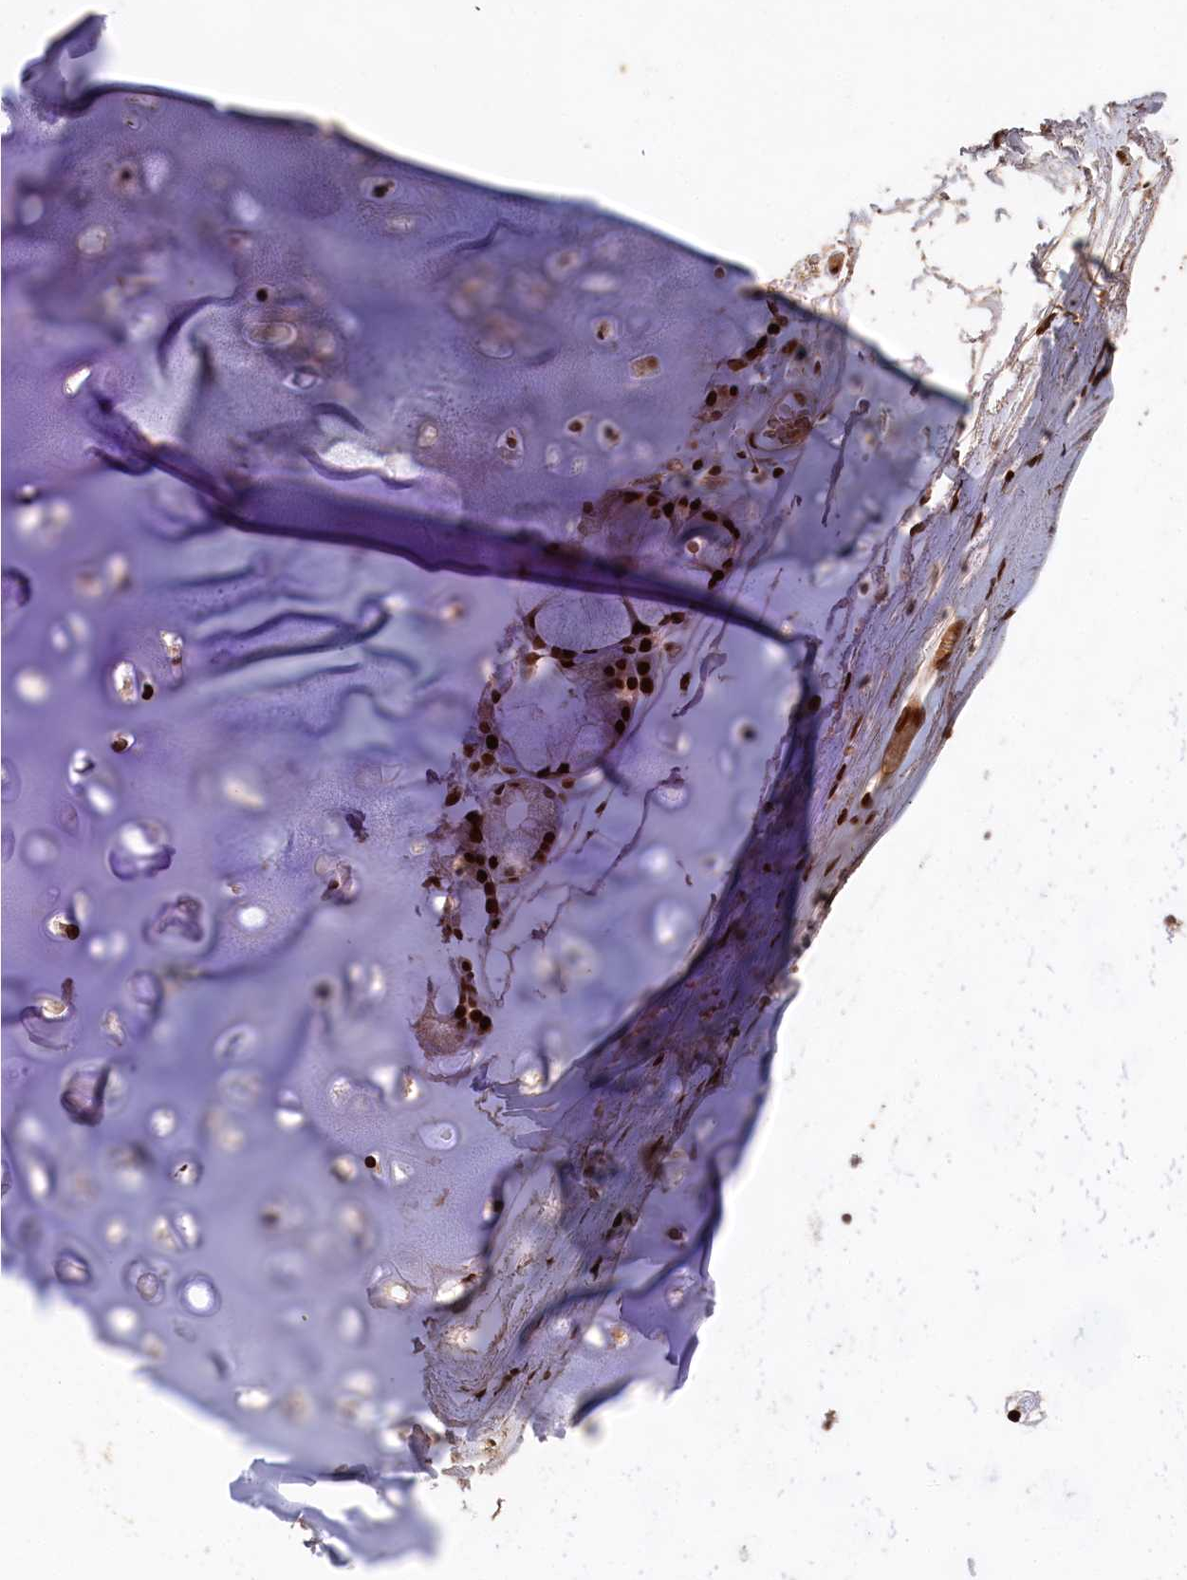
{"staining": {"intensity": "strong", "quantity": ">75%", "location": "nuclear"}, "tissue": "adipose tissue", "cell_type": "Adipocytes", "image_type": "normal", "snomed": [{"axis": "morphology", "description": "Normal tissue, NOS"}, {"axis": "topography", "description": "Lymph node"}, {"axis": "topography", "description": "Bronchus"}], "caption": "Protein analysis of unremarkable adipose tissue displays strong nuclear expression in approximately >75% of adipocytes.", "gene": "MCF2L2", "patient": {"sex": "male", "age": 63}}